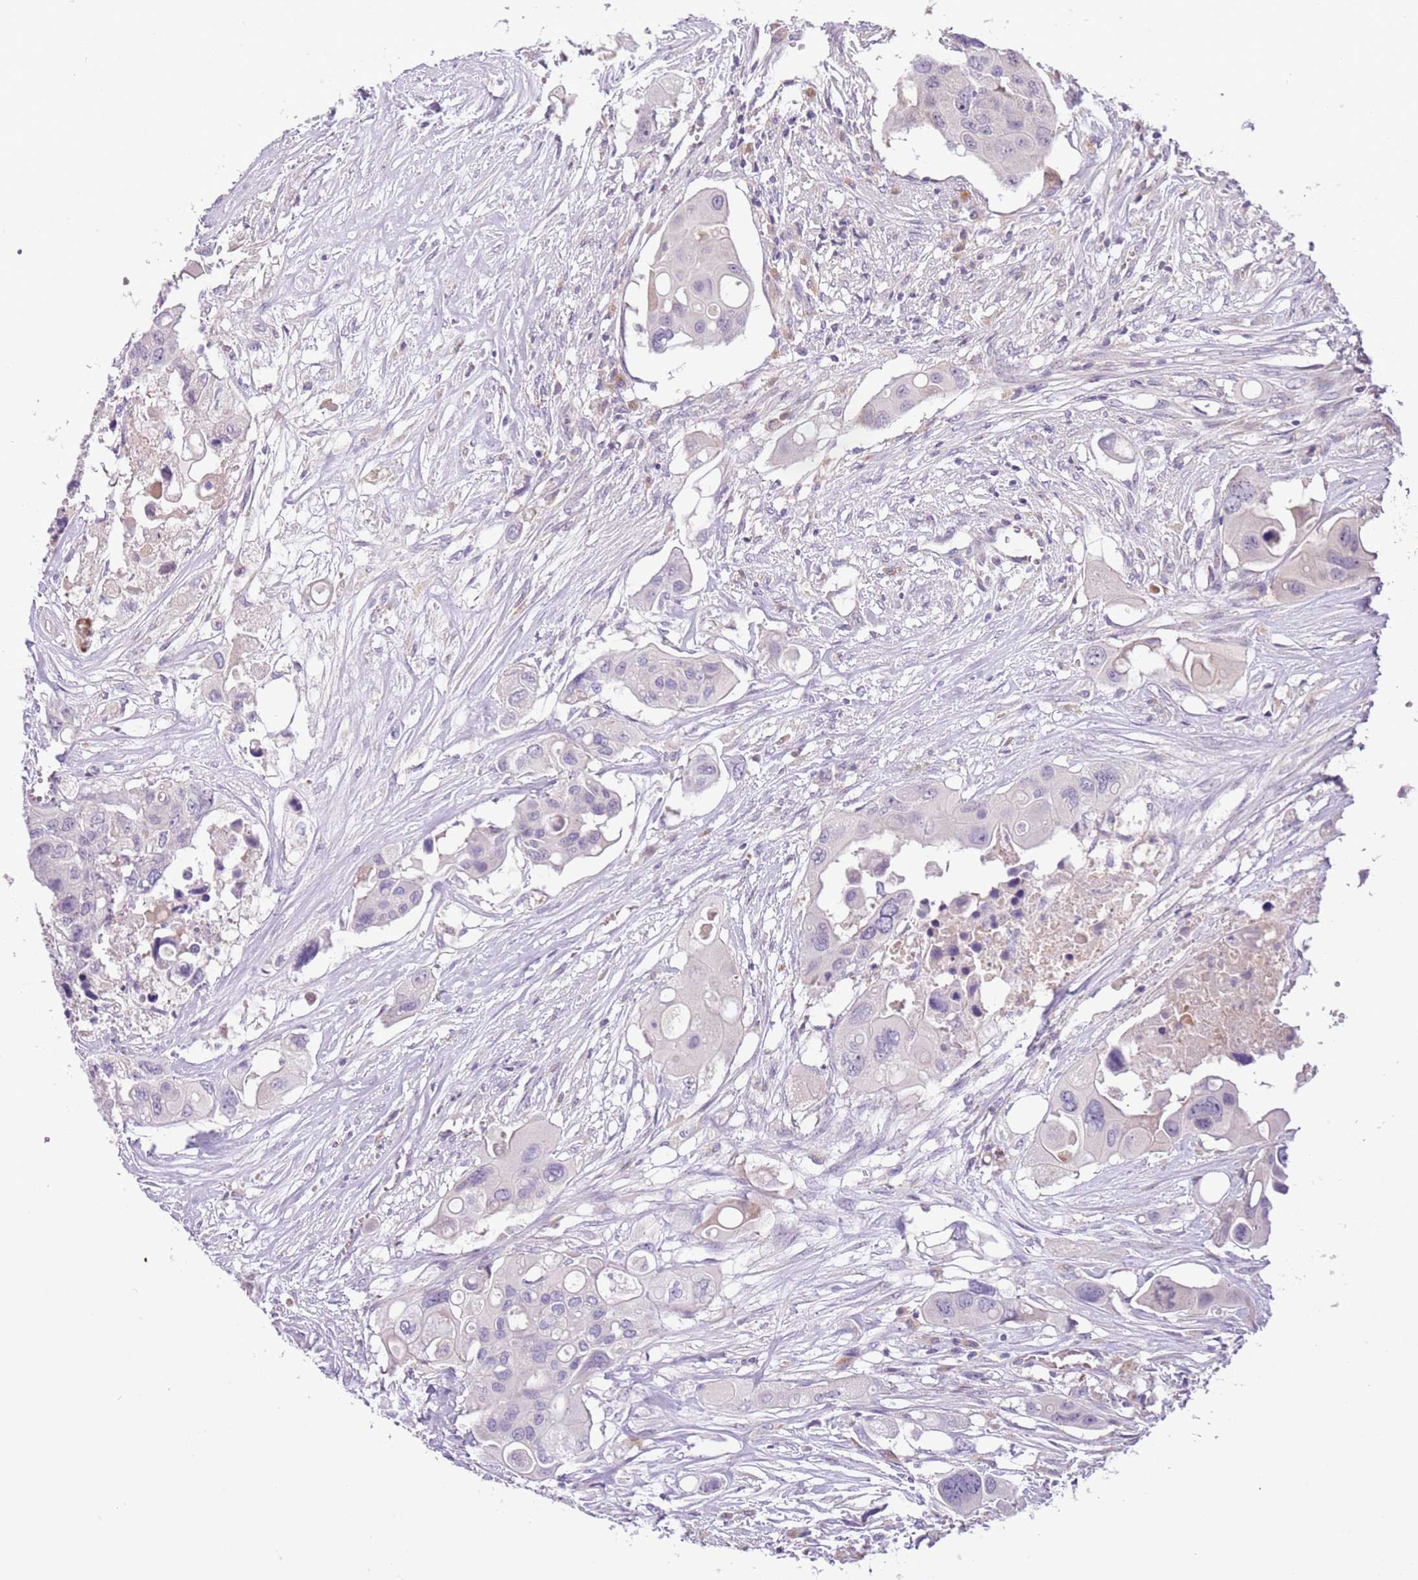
{"staining": {"intensity": "negative", "quantity": "none", "location": "none"}, "tissue": "colorectal cancer", "cell_type": "Tumor cells", "image_type": "cancer", "snomed": [{"axis": "morphology", "description": "Adenocarcinoma, NOS"}, {"axis": "topography", "description": "Colon"}], "caption": "Adenocarcinoma (colorectal) was stained to show a protein in brown. There is no significant staining in tumor cells.", "gene": "SCAMP5", "patient": {"sex": "male", "age": 77}}